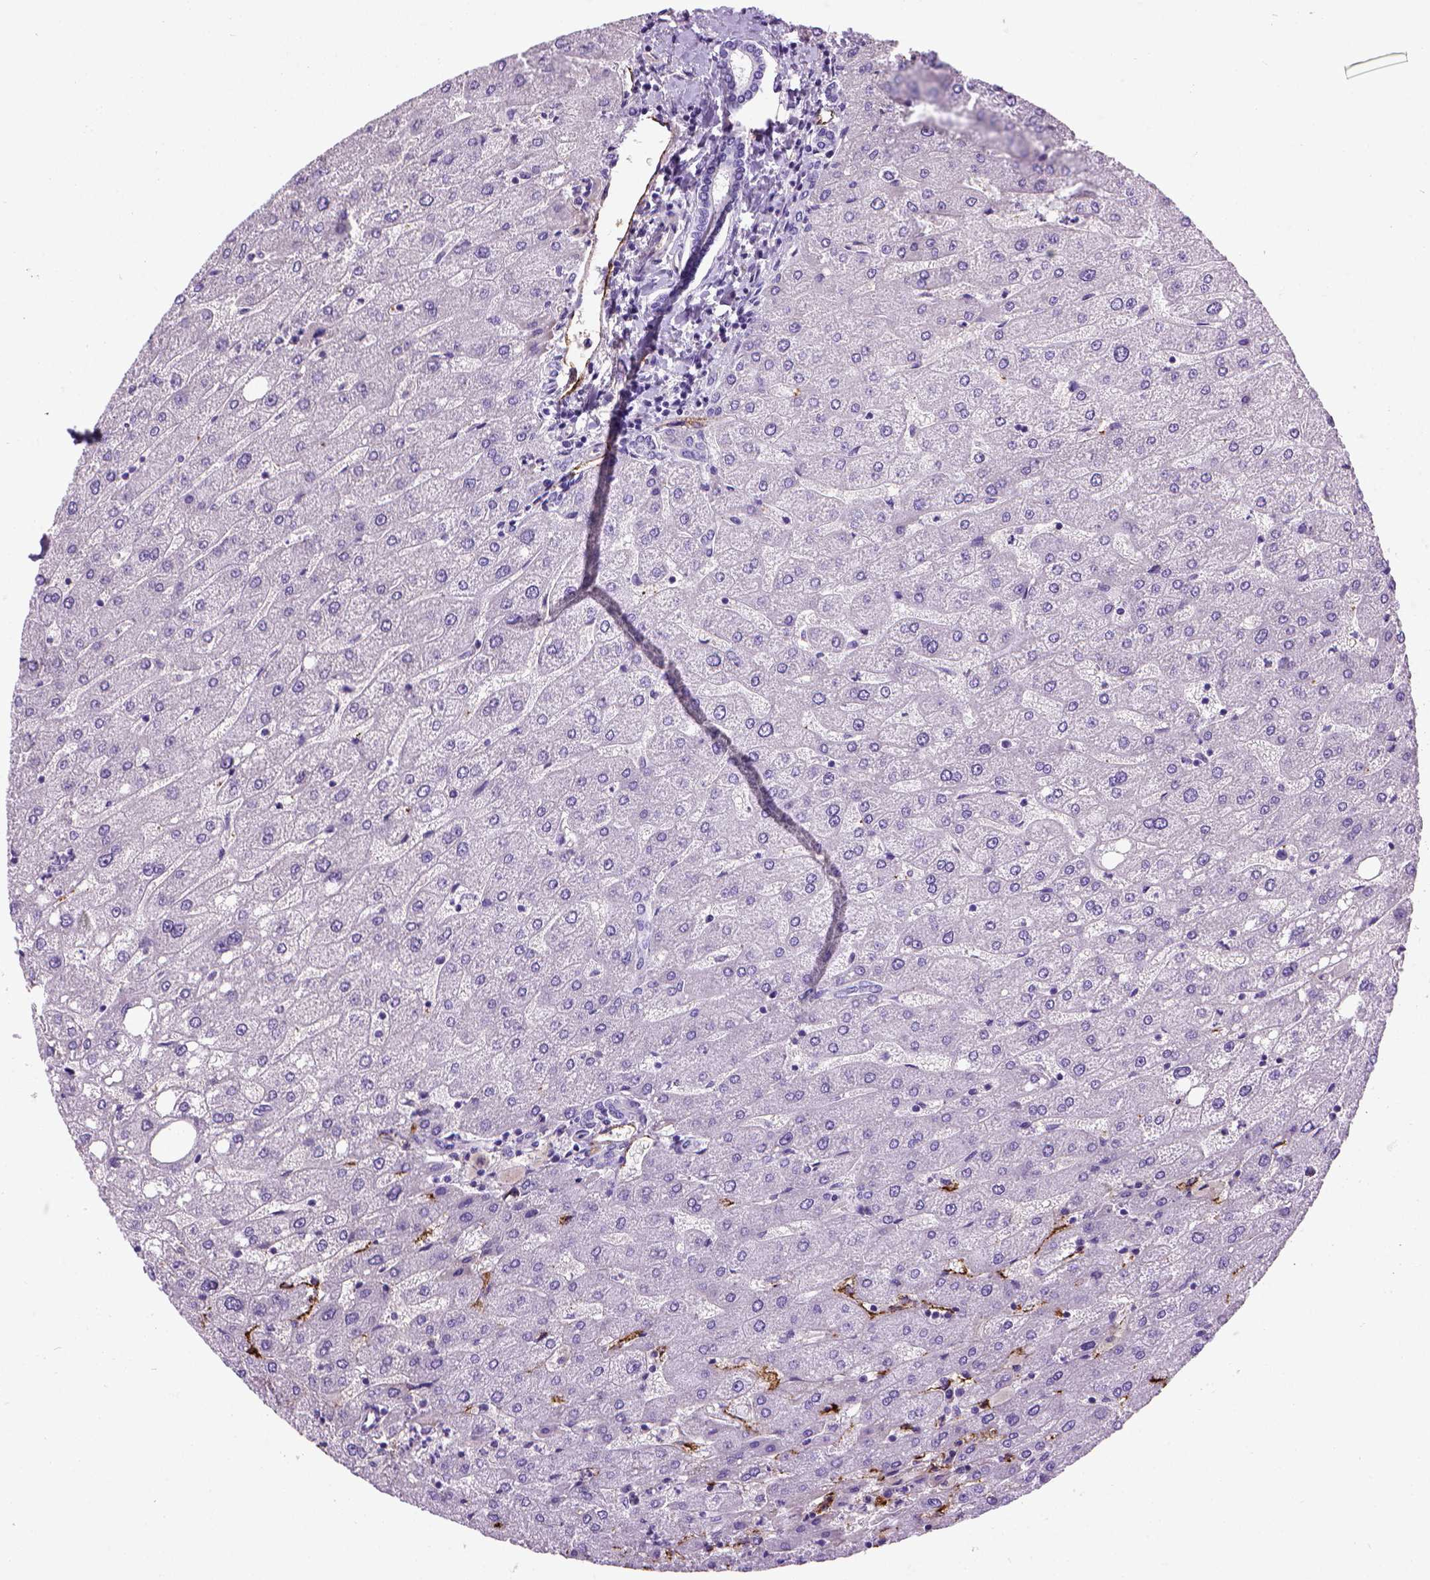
{"staining": {"intensity": "negative", "quantity": "none", "location": "none"}, "tissue": "liver", "cell_type": "Cholangiocytes", "image_type": "normal", "snomed": [{"axis": "morphology", "description": "Normal tissue, NOS"}, {"axis": "topography", "description": "Liver"}], "caption": "DAB immunohistochemical staining of unremarkable human liver exhibits no significant expression in cholangiocytes.", "gene": "VWF", "patient": {"sex": "male", "age": 67}}